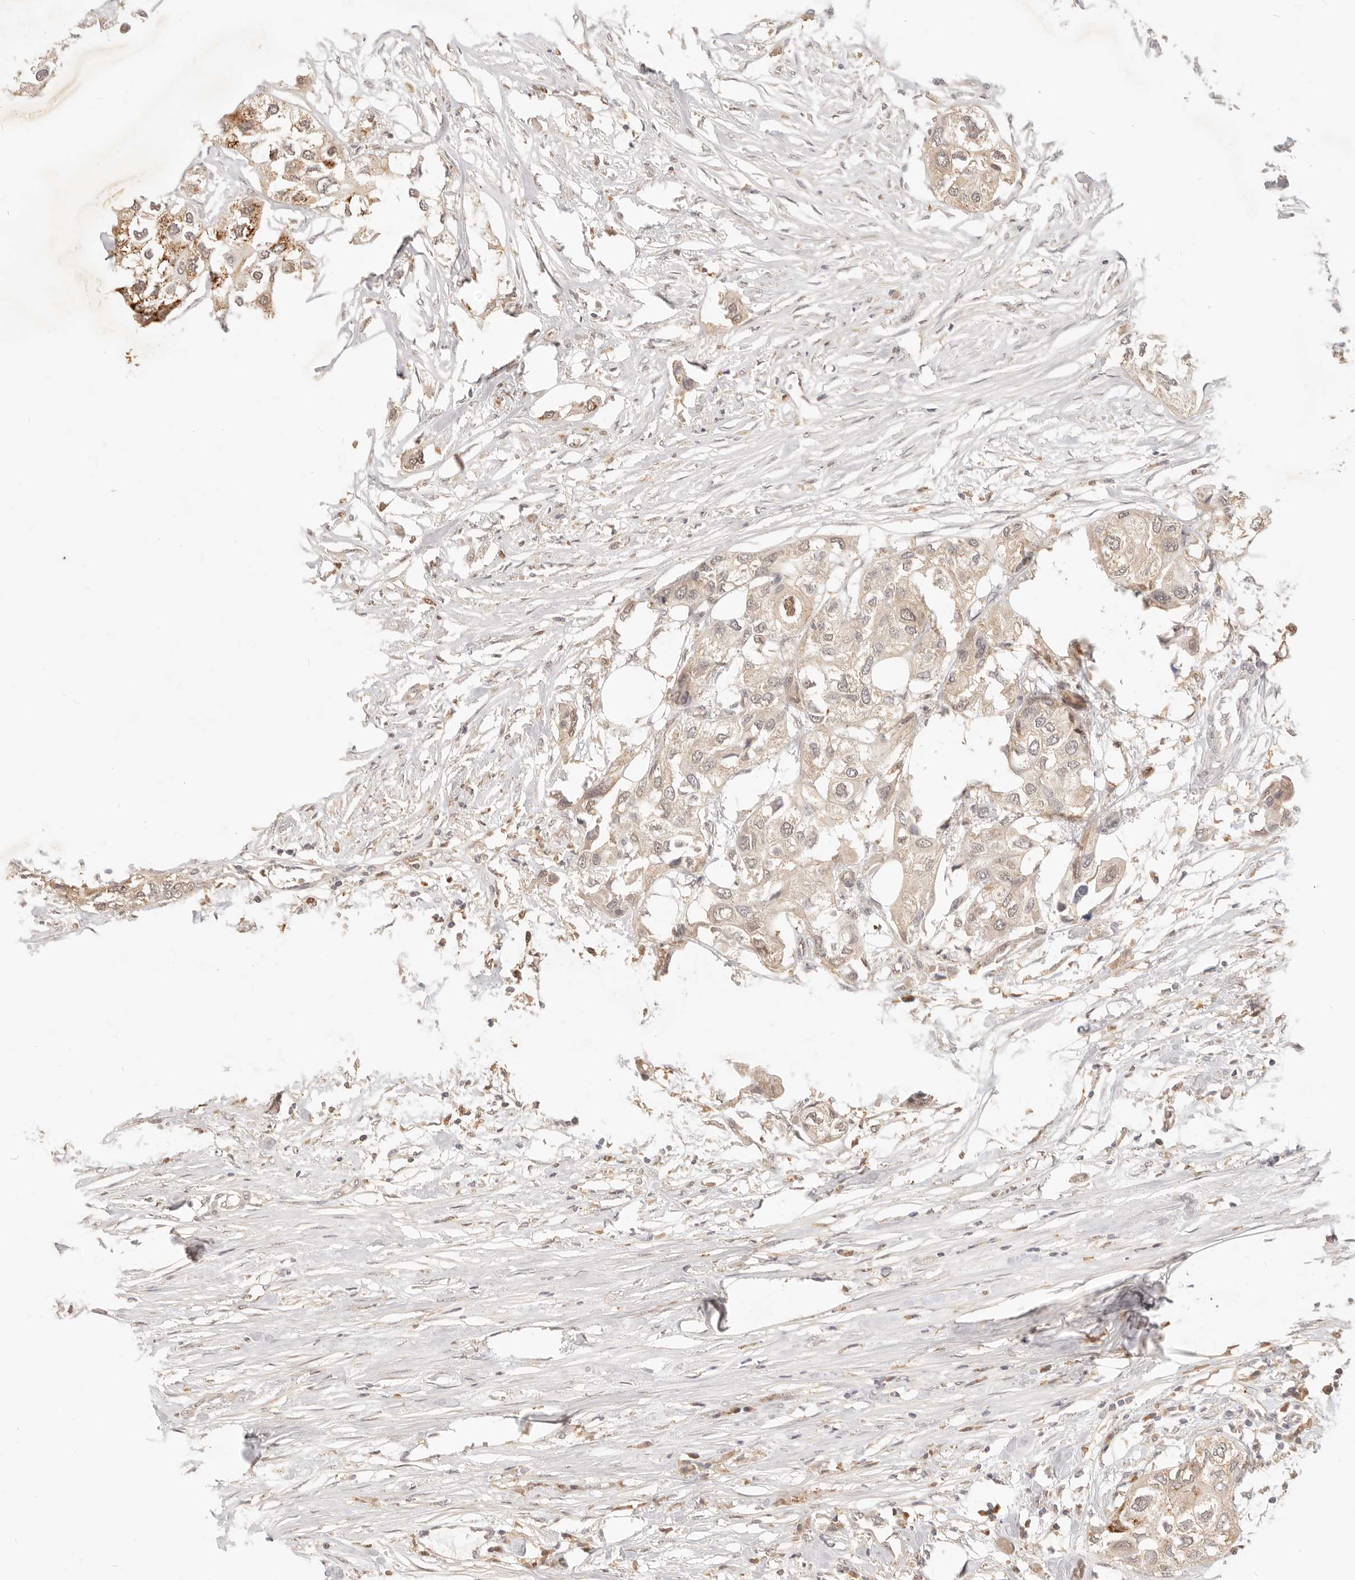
{"staining": {"intensity": "moderate", "quantity": ">75%", "location": "cytoplasmic/membranous"}, "tissue": "urothelial cancer", "cell_type": "Tumor cells", "image_type": "cancer", "snomed": [{"axis": "morphology", "description": "Urothelial carcinoma, High grade"}, {"axis": "topography", "description": "Urinary bladder"}], "caption": "Protein expression analysis of human urothelial carcinoma (high-grade) reveals moderate cytoplasmic/membranous expression in about >75% of tumor cells. (Stains: DAB (3,3'-diaminobenzidine) in brown, nuclei in blue, Microscopy: brightfield microscopy at high magnification).", "gene": "TMTC2", "patient": {"sex": "male", "age": 64}}